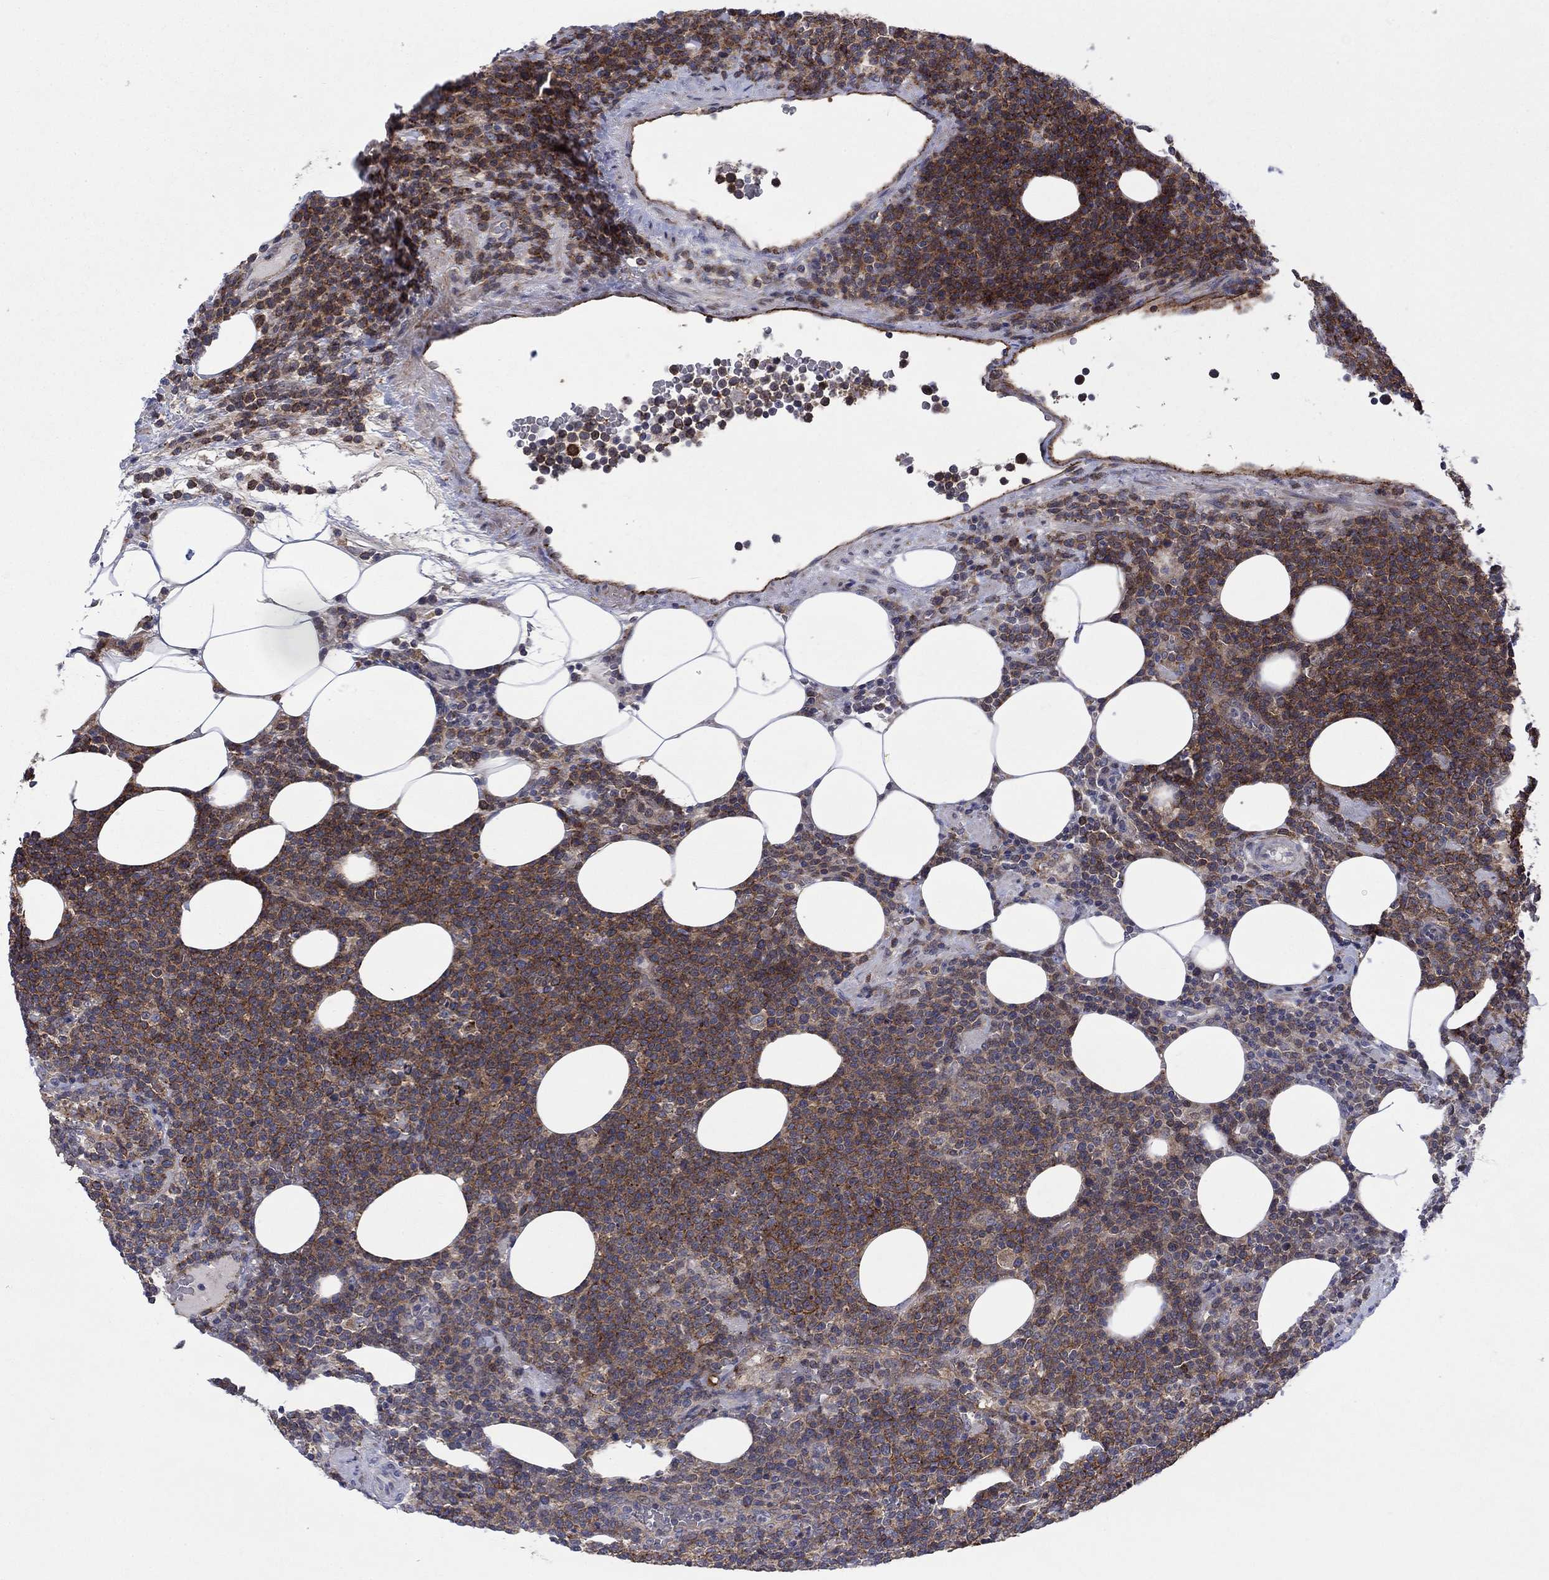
{"staining": {"intensity": "strong", "quantity": "25%-75%", "location": "cytoplasmic/membranous"}, "tissue": "lymphoma", "cell_type": "Tumor cells", "image_type": "cancer", "snomed": [{"axis": "morphology", "description": "Malignant lymphoma, non-Hodgkin's type, High grade"}, {"axis": "topography", "description": "Lymph node"}], "caption": "High-magnification brightfield microscopy of high-grade malignant lymphoma, non-Hodgkin's type stained with DAB (3,3'-diaminobenzidine) (brown) and counterstained with hematoxylin (blue). tumor cells exhibit strong cytoplasmic/membranous expression is present in about25%-75% of cells.", "gene": "SLC35F2", "patient": {"sex": "male", "age": 61}}